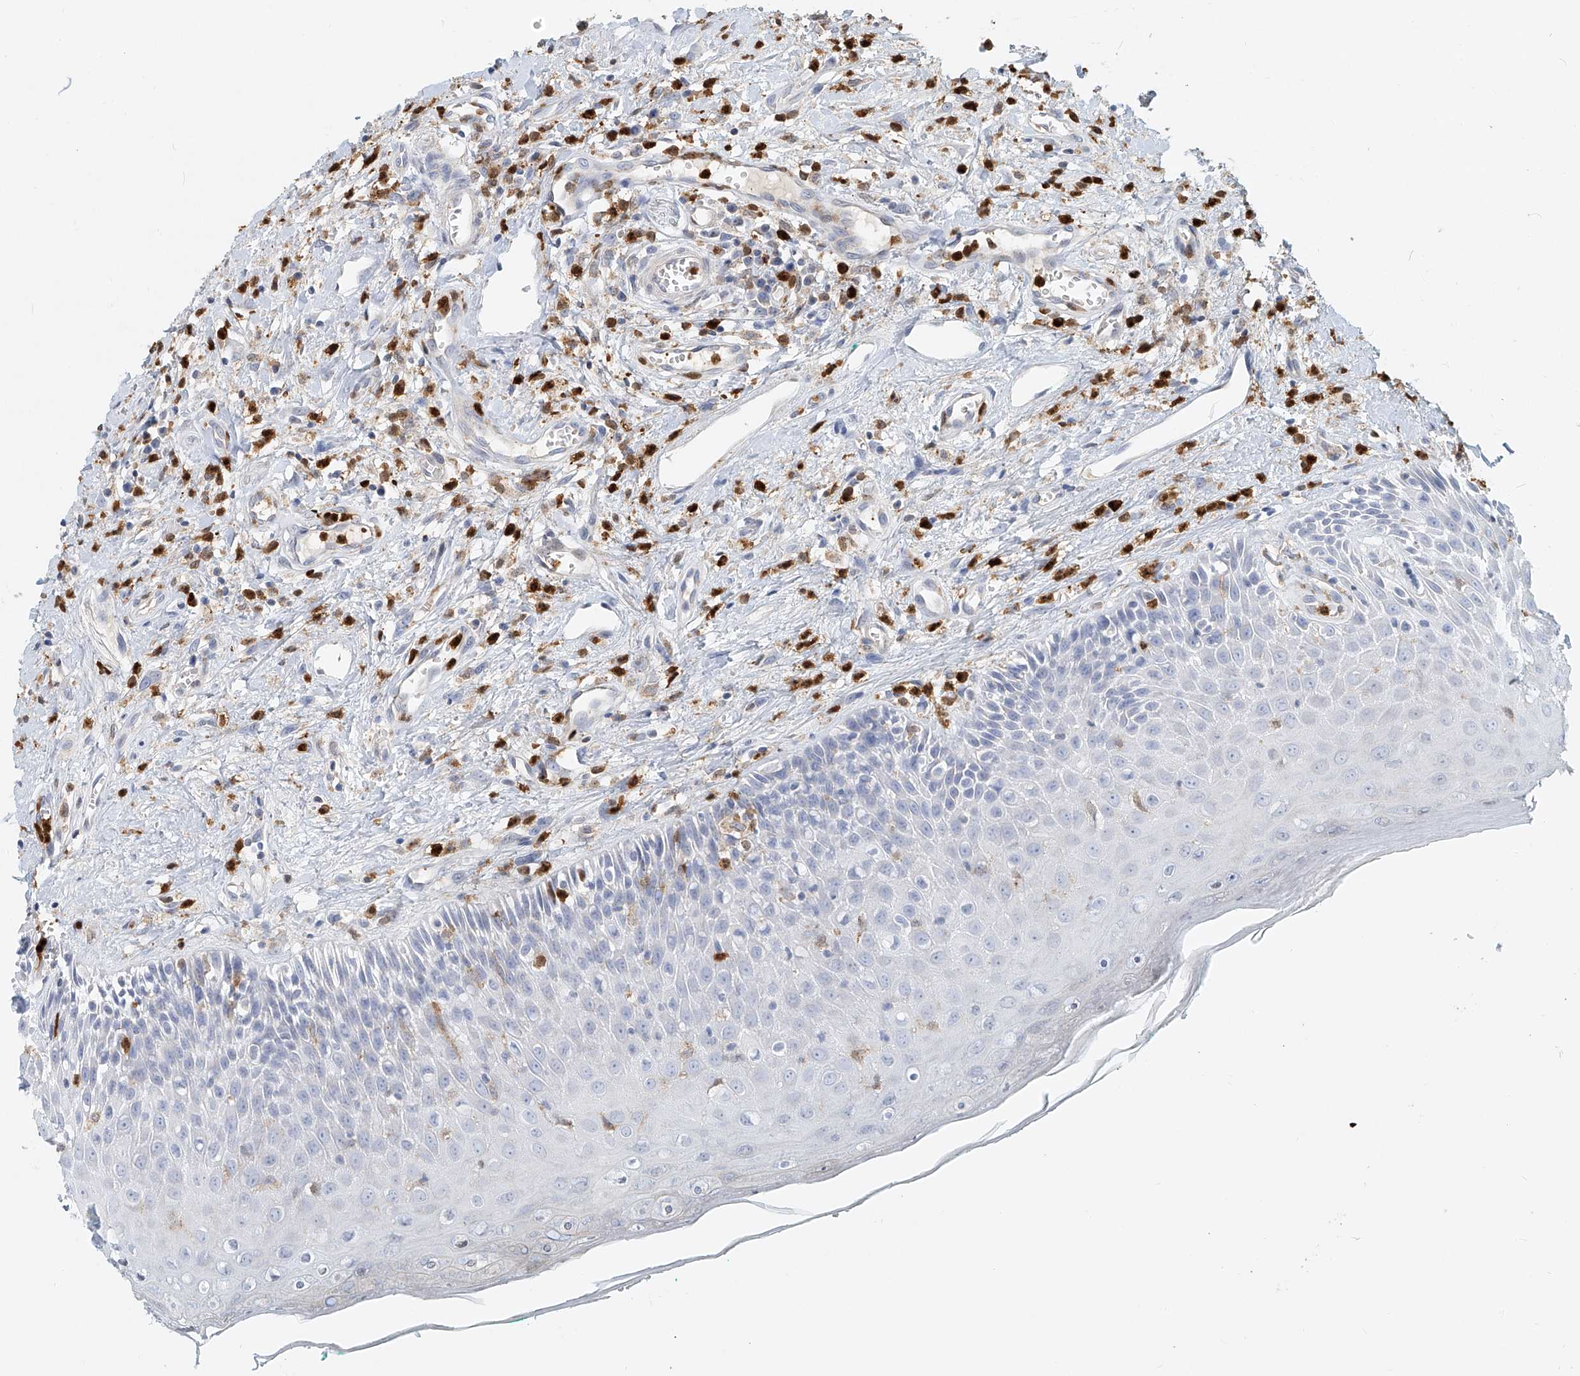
{"staining": {"intensity": "negative", "quantity": "none", "location": "none"}, "tissue": "oral mucosa", "cell_type": "Squamous epithelial cells", "image_type": "normal", "snomed": [{"axis": "morphology", "description": "Normal tissue, NOS"}, {"axis": "topography", "description": "Oral tissue"}], "caption": "High magnification brightfield microscopy of normal oral mucosa stained with DAB (3,3'-diaminobenzidine) (brown) and counterstained with hematoxylin (blue): squamous epithelial cells show no significant expression. (DAB (3,3'-diaminobenzidine) immunohistochemistry visualized using brightfield microscopy, high magnification).", "gene": "PTPRA", "patient": {"sex": "female", "age": 70}}